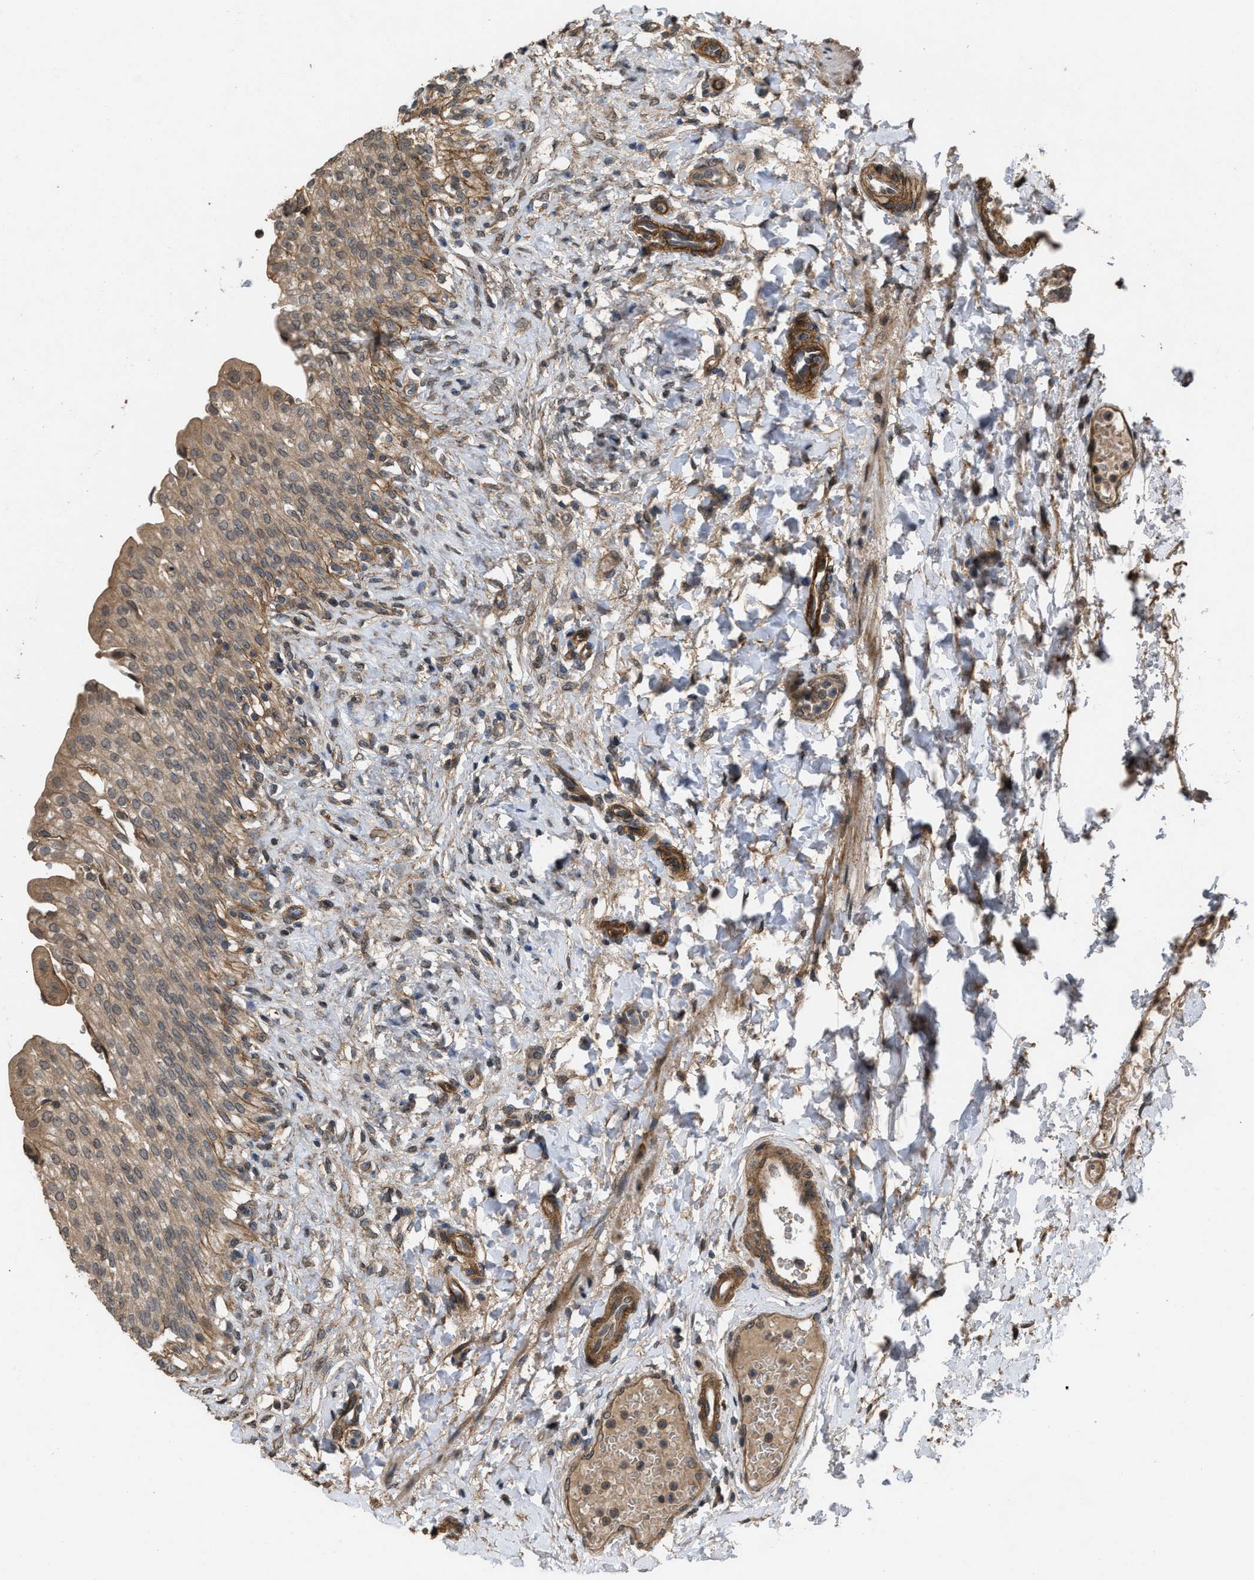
{"staining": {"intensity": "moderate", "quantity": ">75%", "location": "cytoplasmic/membranous"}, "tissue": "urinary bladder", "cell_type": "Urothelial cells", "image_type": "normal", "snomed": [{"axis": "morphology", "description": "Urothelial carcinoma, High grade"}, {"axis": "topography", "description": "Urinary bladder"}], "caption": "Immunohistochemical staining of benign human urinary bladder displays medium levels of moderate cytoplasmic/membranous expression in about >75% of urothelial cells.", "gene": "UTRN", "patient": {"sex": "male", "age": 46}}